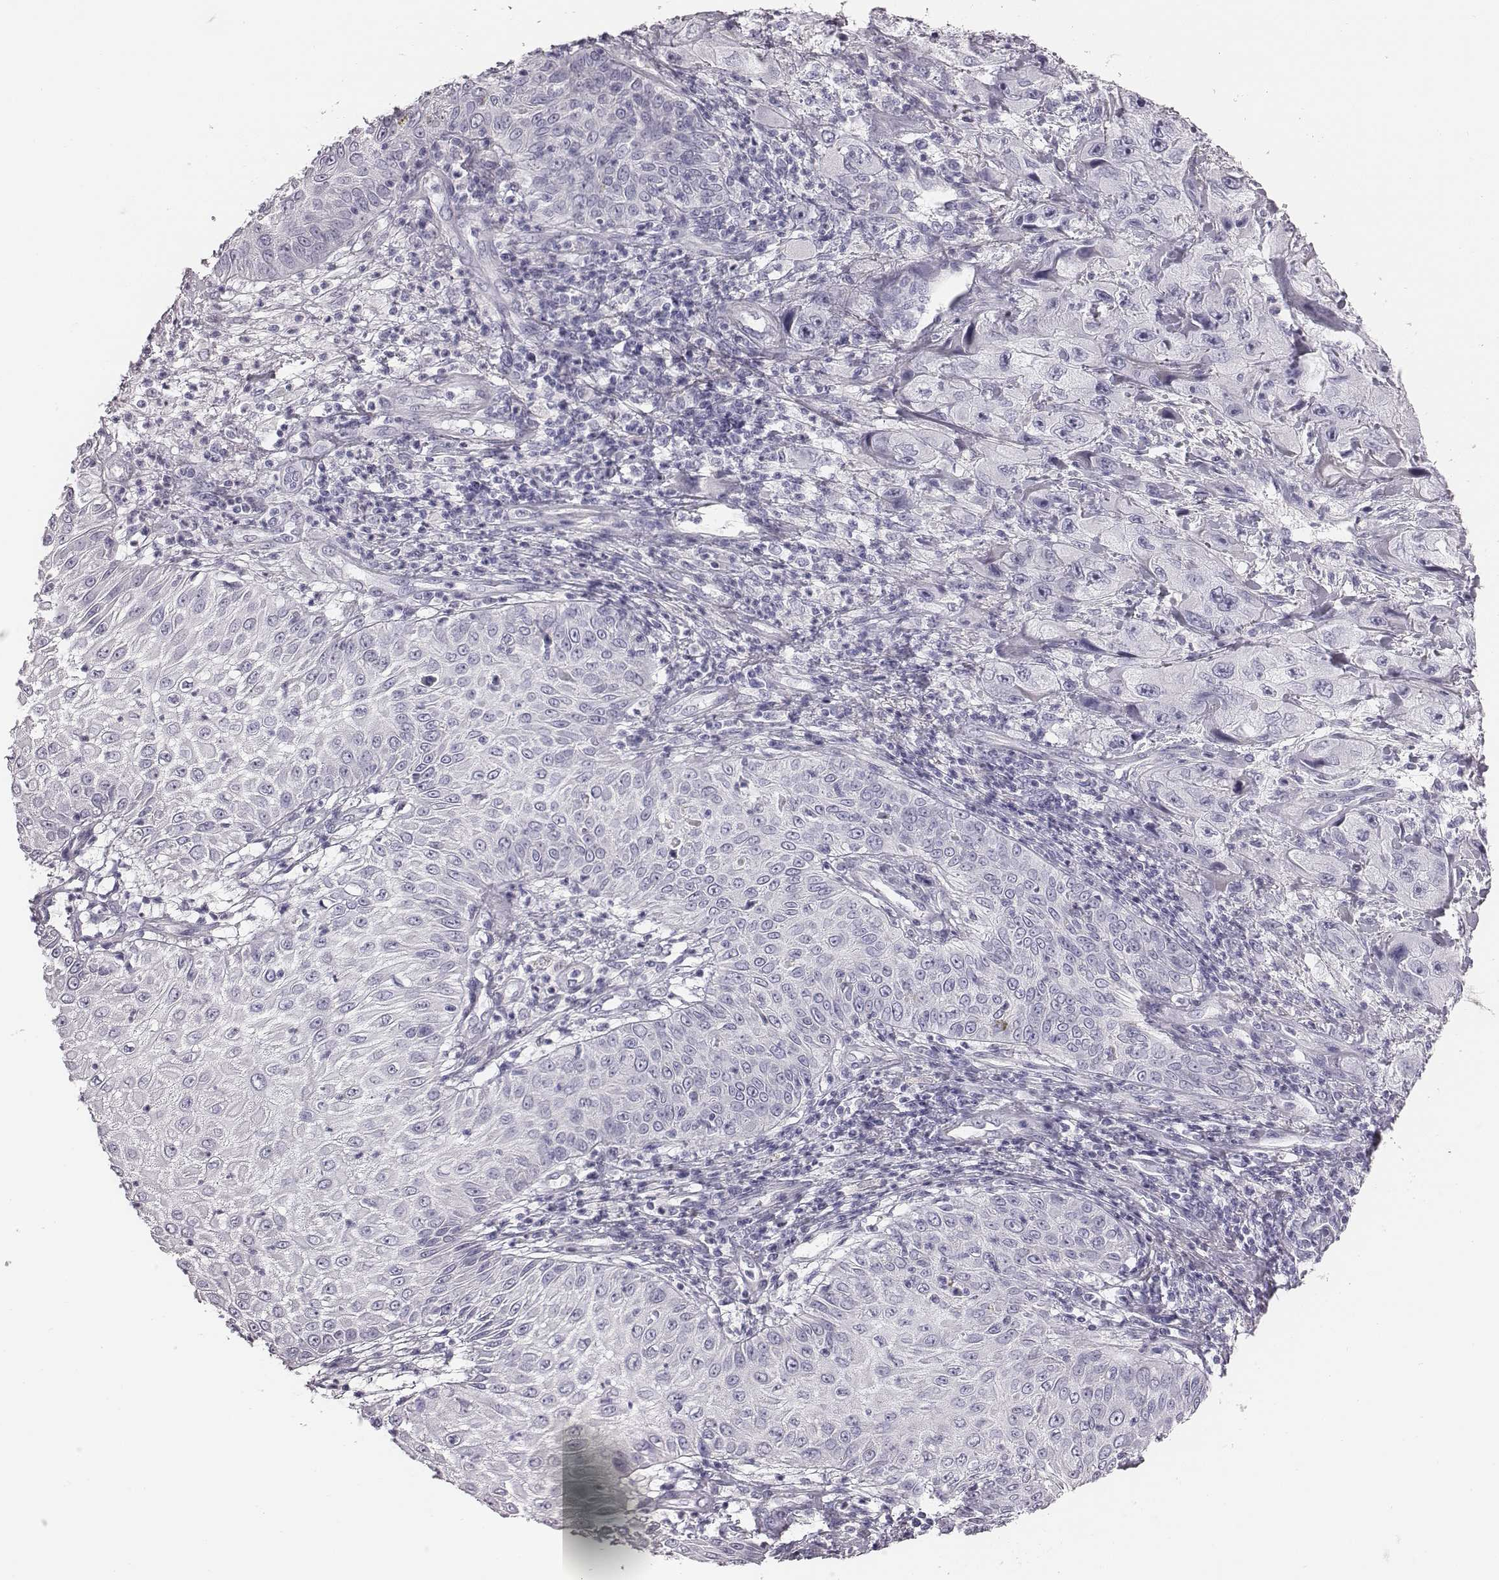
{"staining": {"intensity": "negative", "quantity": "none", "location": "none"}, "tissue": "skin cancer", "cell_type": "Tumor cells", "image_type": "cancer", "snomed": [{"axis": "morphology", "description": "Squamous cell carcinoma, NOS"}, {"axis": "topography", "description": "Skin"}, {"axis": "topography", "description": "Subcutis"}], "caption": "Immunohistochemistry of human skin cancer (squamous cell carcinoma) demonstrates no expression in tumor cells.", "gene": "CRISP1", "patient": {"sex": "male", "age": 73}}